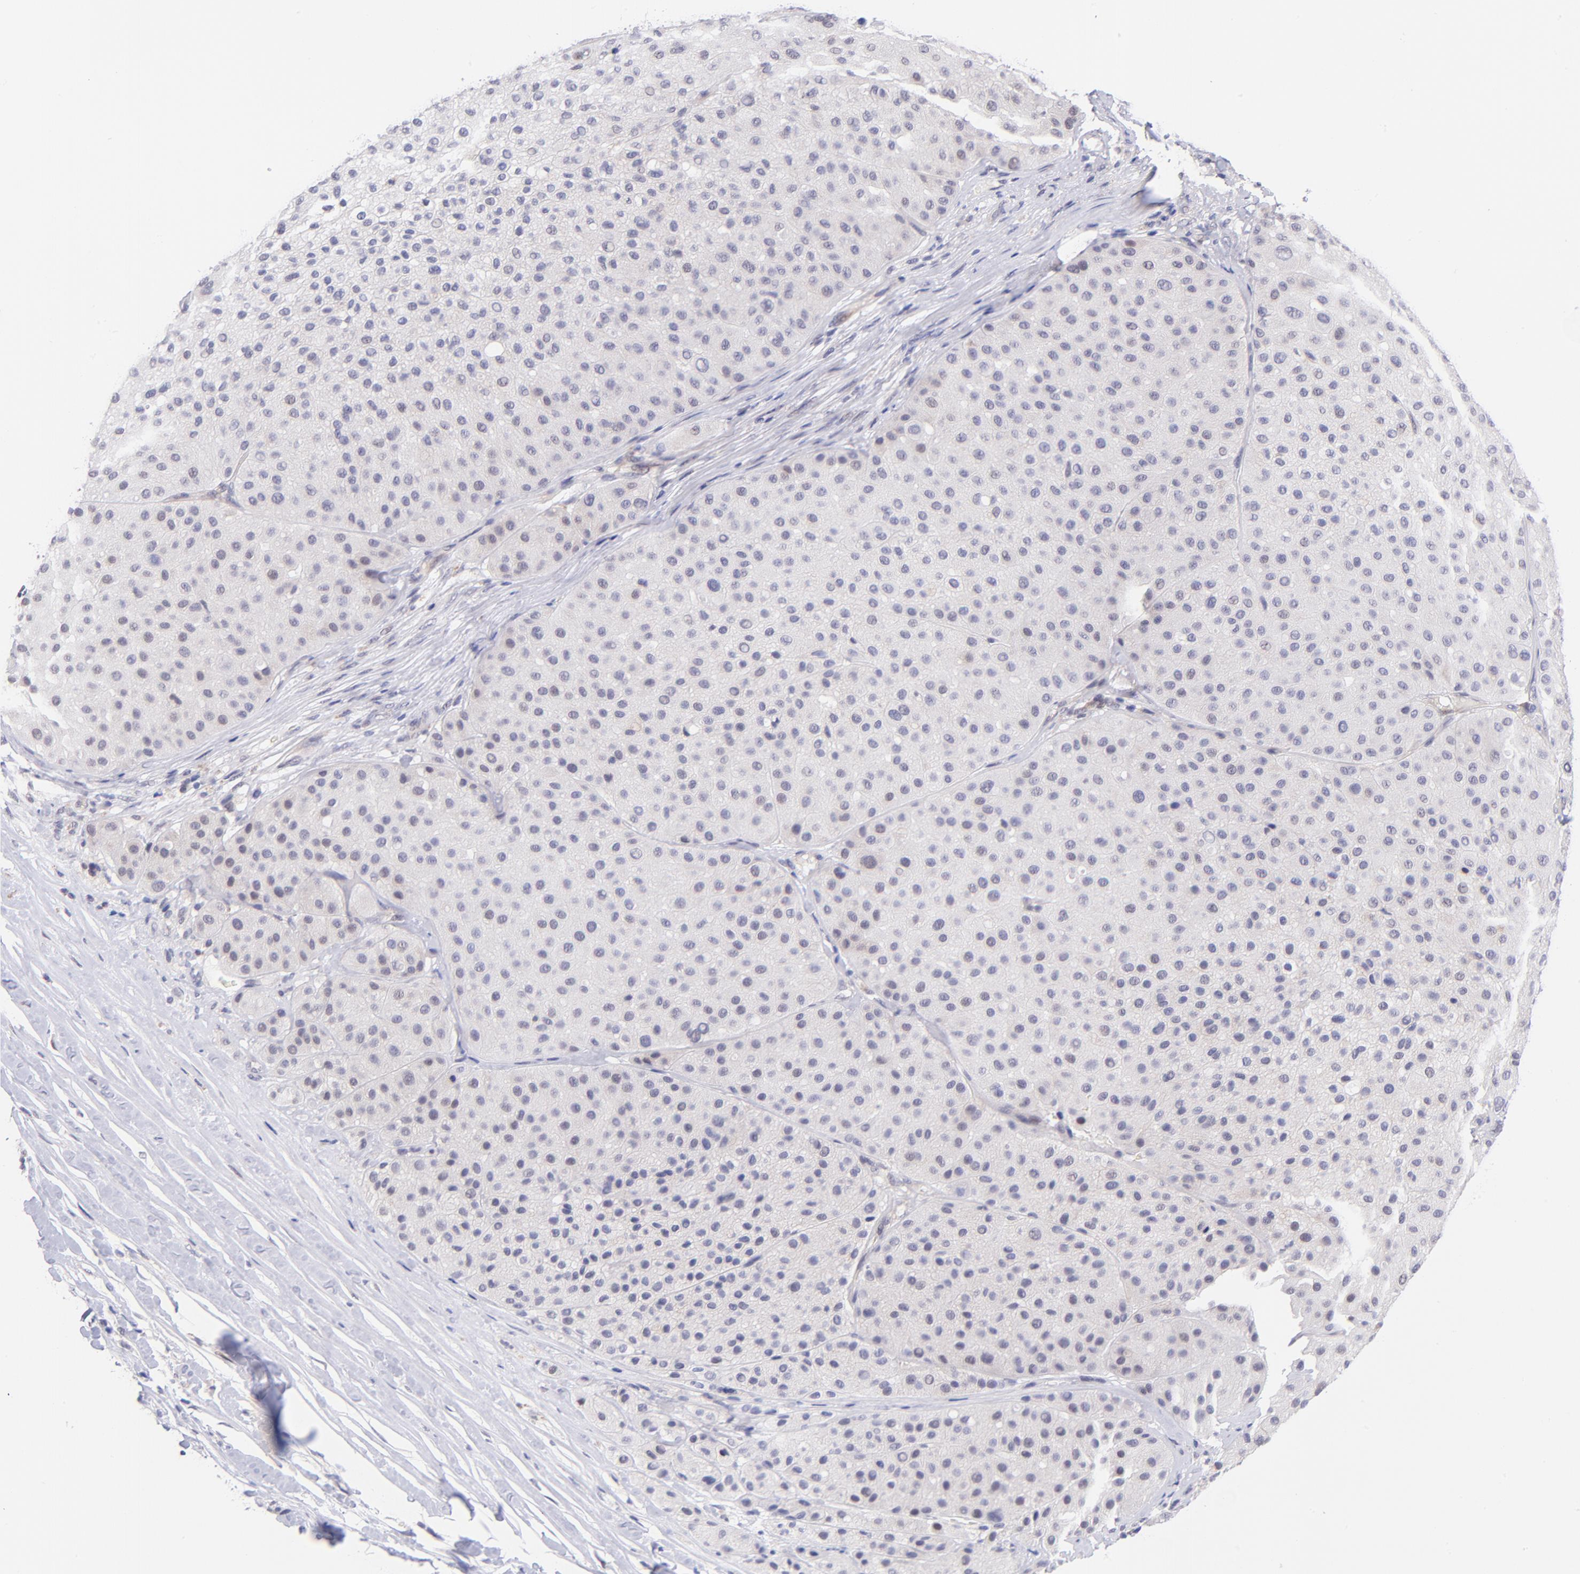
{"staining": {"intensity": "negative", "quantity": "none", "location": "none"}, "tissue": "melanoma", "cell_type": "Tumor cells", "image_type": "cancer", "snomed": [{"axis": "morphology", "description": "Normal tissue, NOS"}, {"axis": "morphology", "description": "Malignant melanoma, Metastatic site"}, {"axis": "topography", "description": "Skin"}], "caption": "A histopathology image of malignant melanoma (metastatic site) stained for a protein reveals no brown staining in tumor cells.", "gene": "SOX6", "patient": {"sex": "male", "age": 41}}